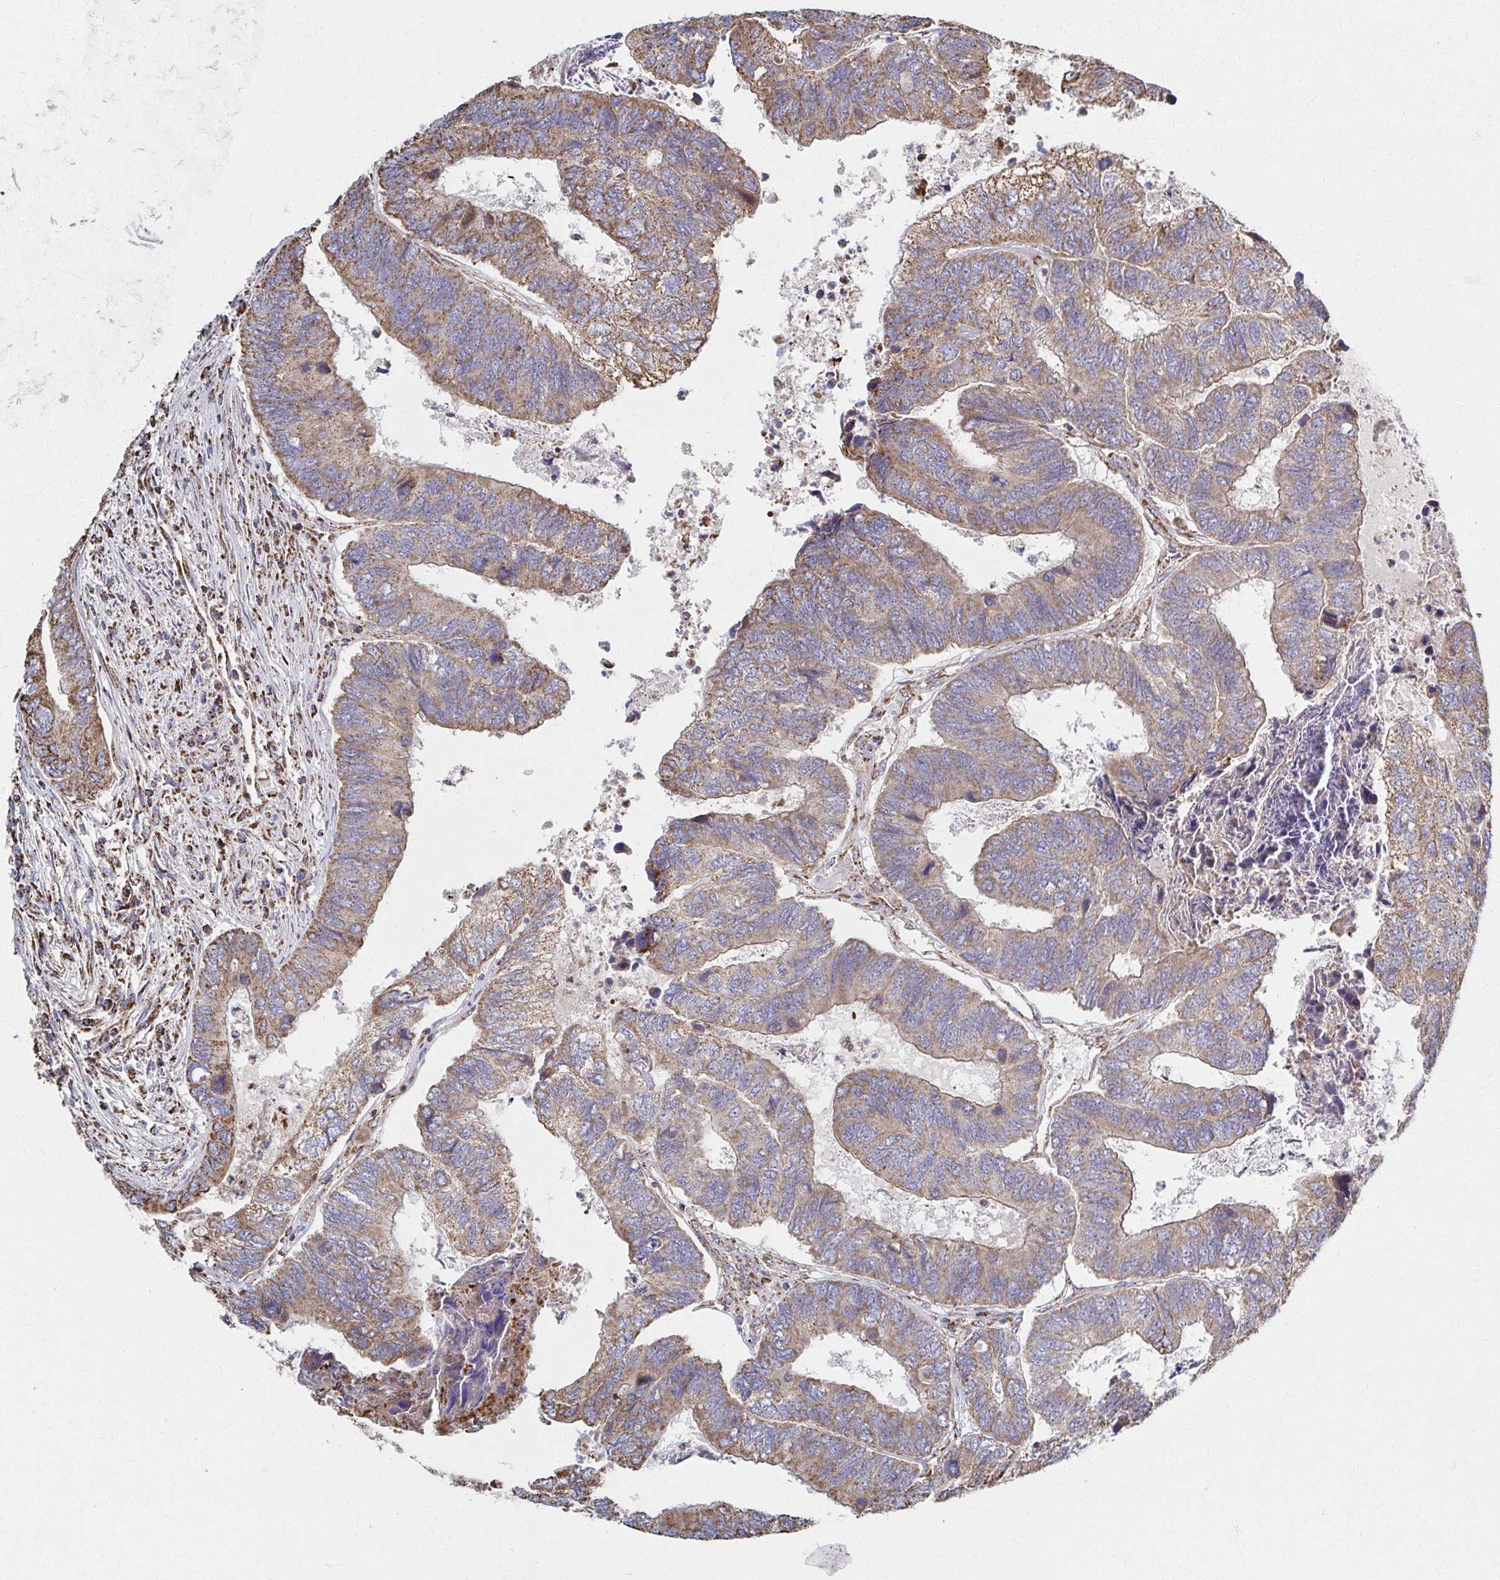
{"staining": {"intensity": "moderate", "quantity": ">75%", "location": "cytoplasmic/membranous"}, "tissue": "colorectal cancer", "cell_type": "Tumor cells", "image_type": "cancer", "snomed": [{"axis": "morphology", "description": "Adenocarcinoma, NOS"}, {"axis": "topography", "description": "Colon"}], "caption": "High-power microscopy captured an immunohistochemistry (IHC) photomicrograph of colorectal adenocarcinoma, revealing moderate cytoplasmic/membranous positivity in approximately >75% of tumor cells.", "gene": "SAT1", "patient": {"sex": "female", "age": 67}}